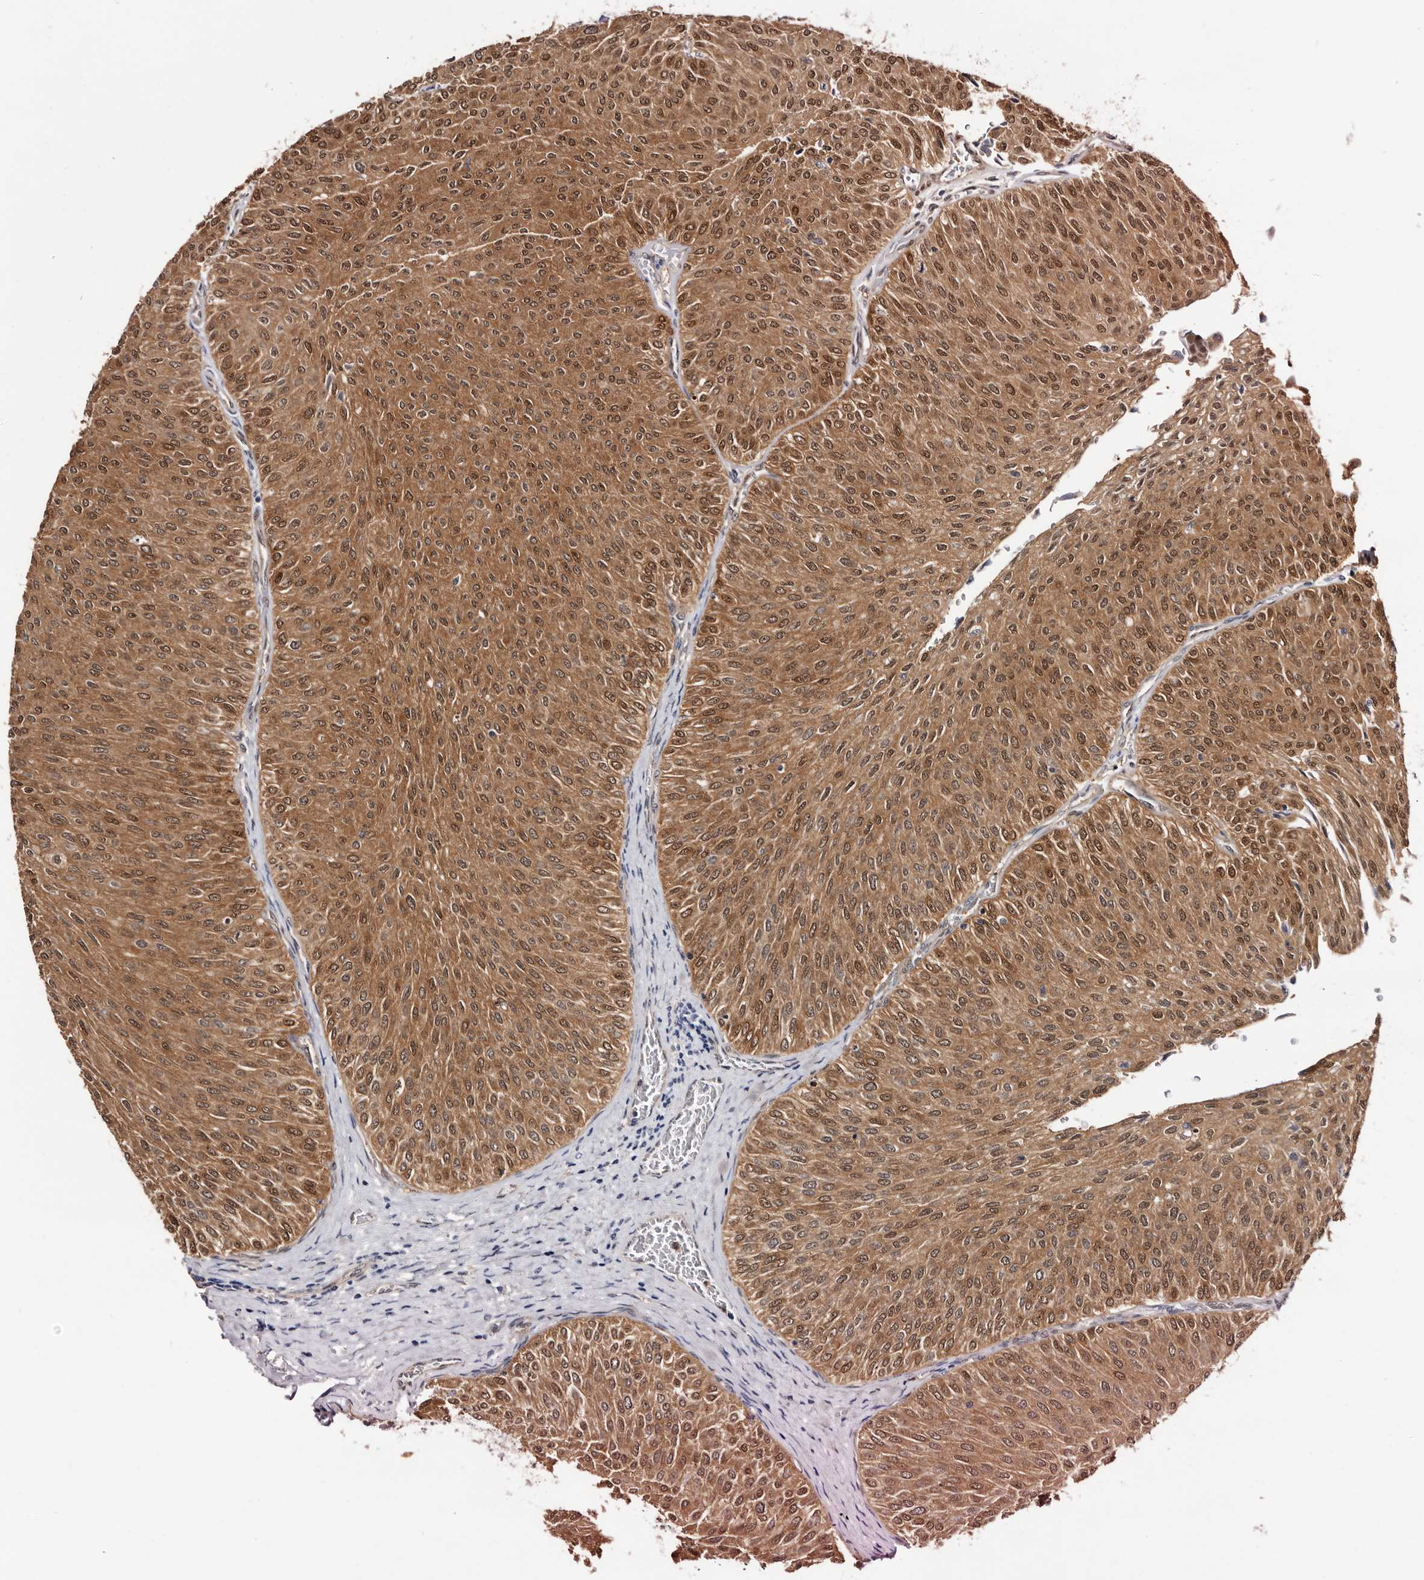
{"staining": {"intensity": "moderate", "quantity": ">75%", "location": "cytoplasmic/membranous,nuclear"}, "tissue": "urothelial cancer", "cell_type": "Tumor cells", "image_type": "cancer", "snomed": [{"axis": "morphology", "description": "Urothelial carcinoma, Low grade"}, {"axis": "topography", "description": "Urinary bladder"}], "caption": "DAB immunohistochemical staining of urothelial cancer shows moderate cytoplasmic/membranous and nuclear protein staining in approximately >75% of tumor cells. Nuclei are stained in blue.", "gene": "TP53I3", "patient": {"sex": "male", "age": 78}}